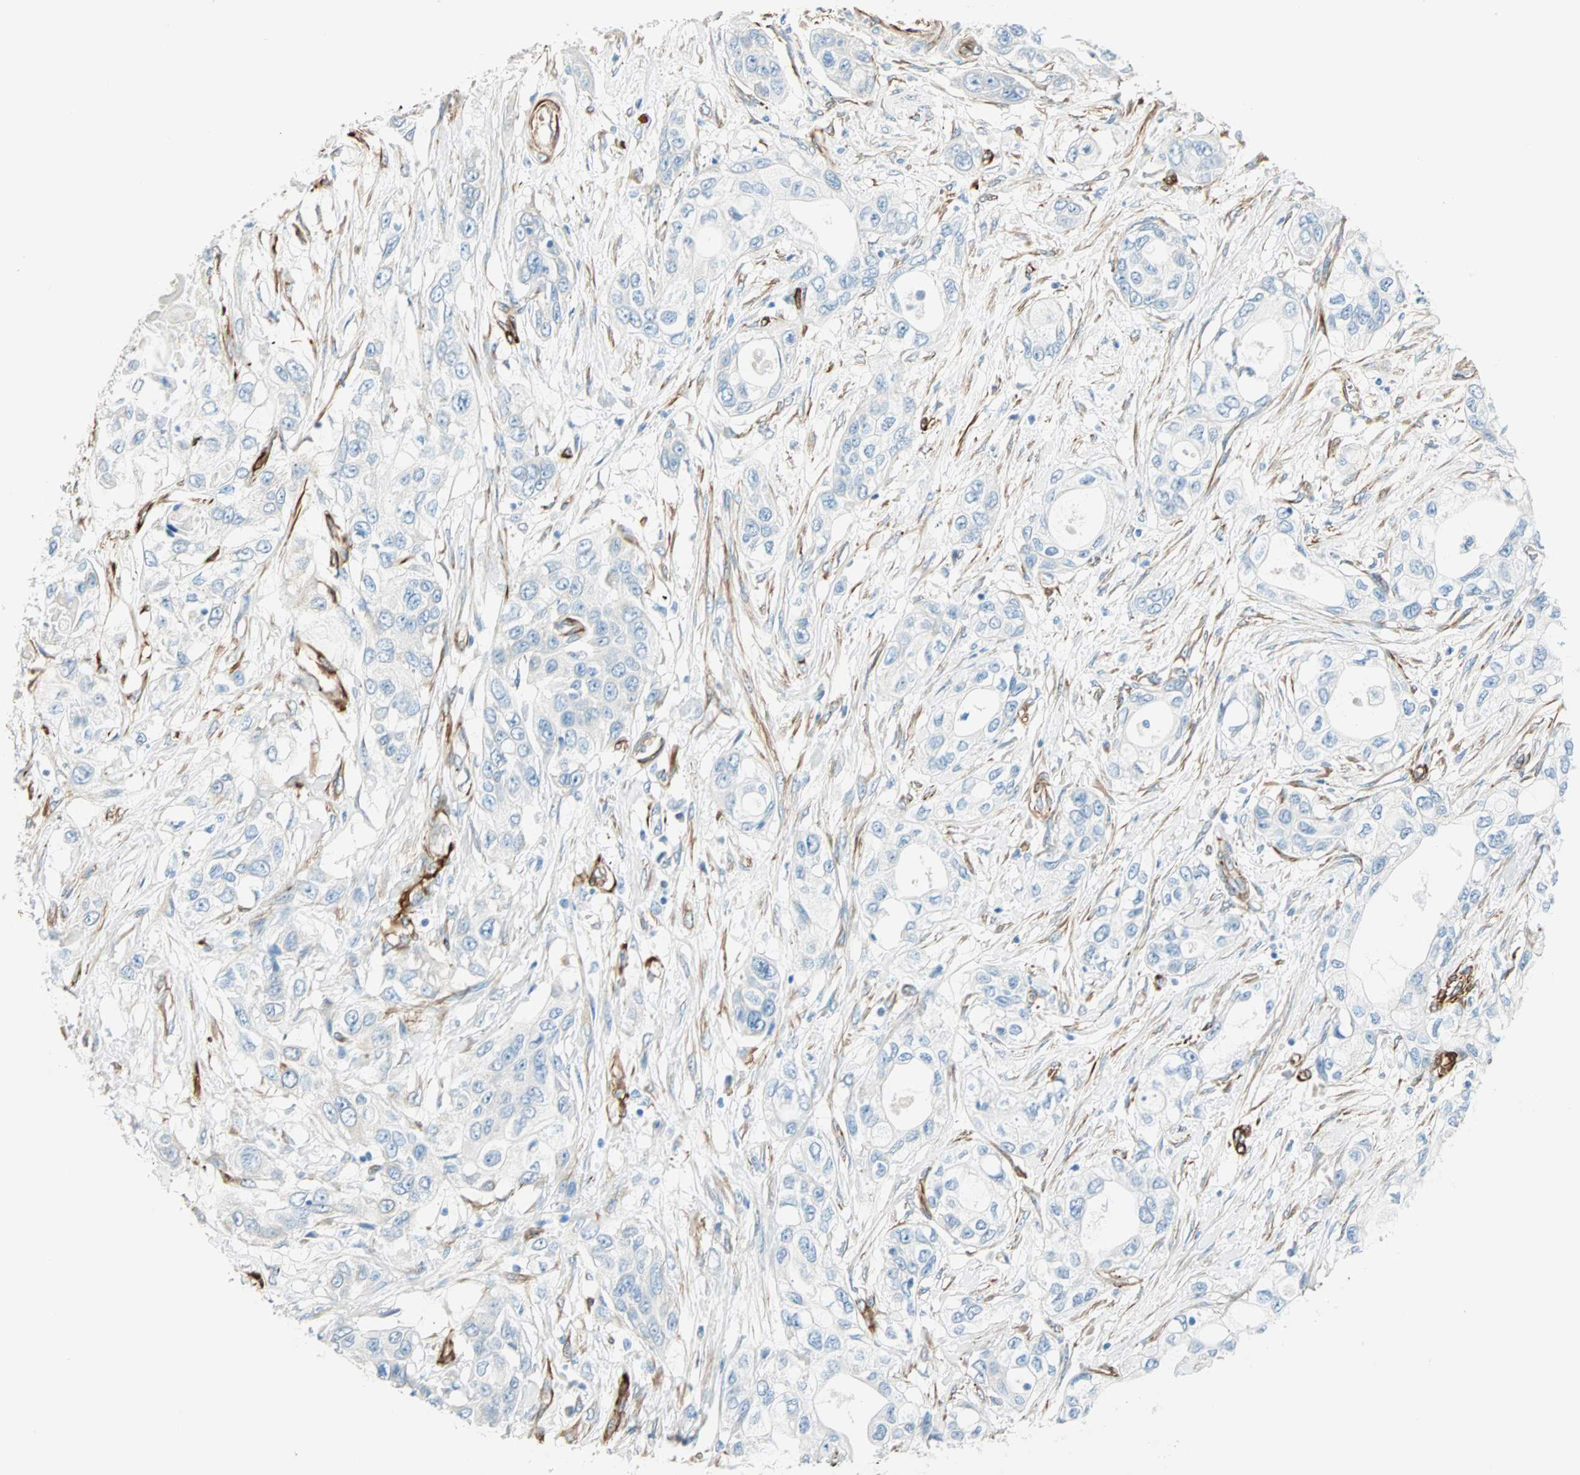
{"staining": {"intensity": "negative", "quantity": "none", "location": "none"}, "tissue": "pancreatic cancer", "cell_type": "Tumor cells", "image_type": "cancer", "snomed": [{"axis": "morphology", "description": "Adenocarcinoma, NOS"}, {"axis": "topography", "description": "Pancreas"}], "caption": "A micrograph of pancreatic cancer stained for a protein shows no brown staining in tumor cells.", "gene": "NES", "patient": {"sex": "female", "age": 70}}